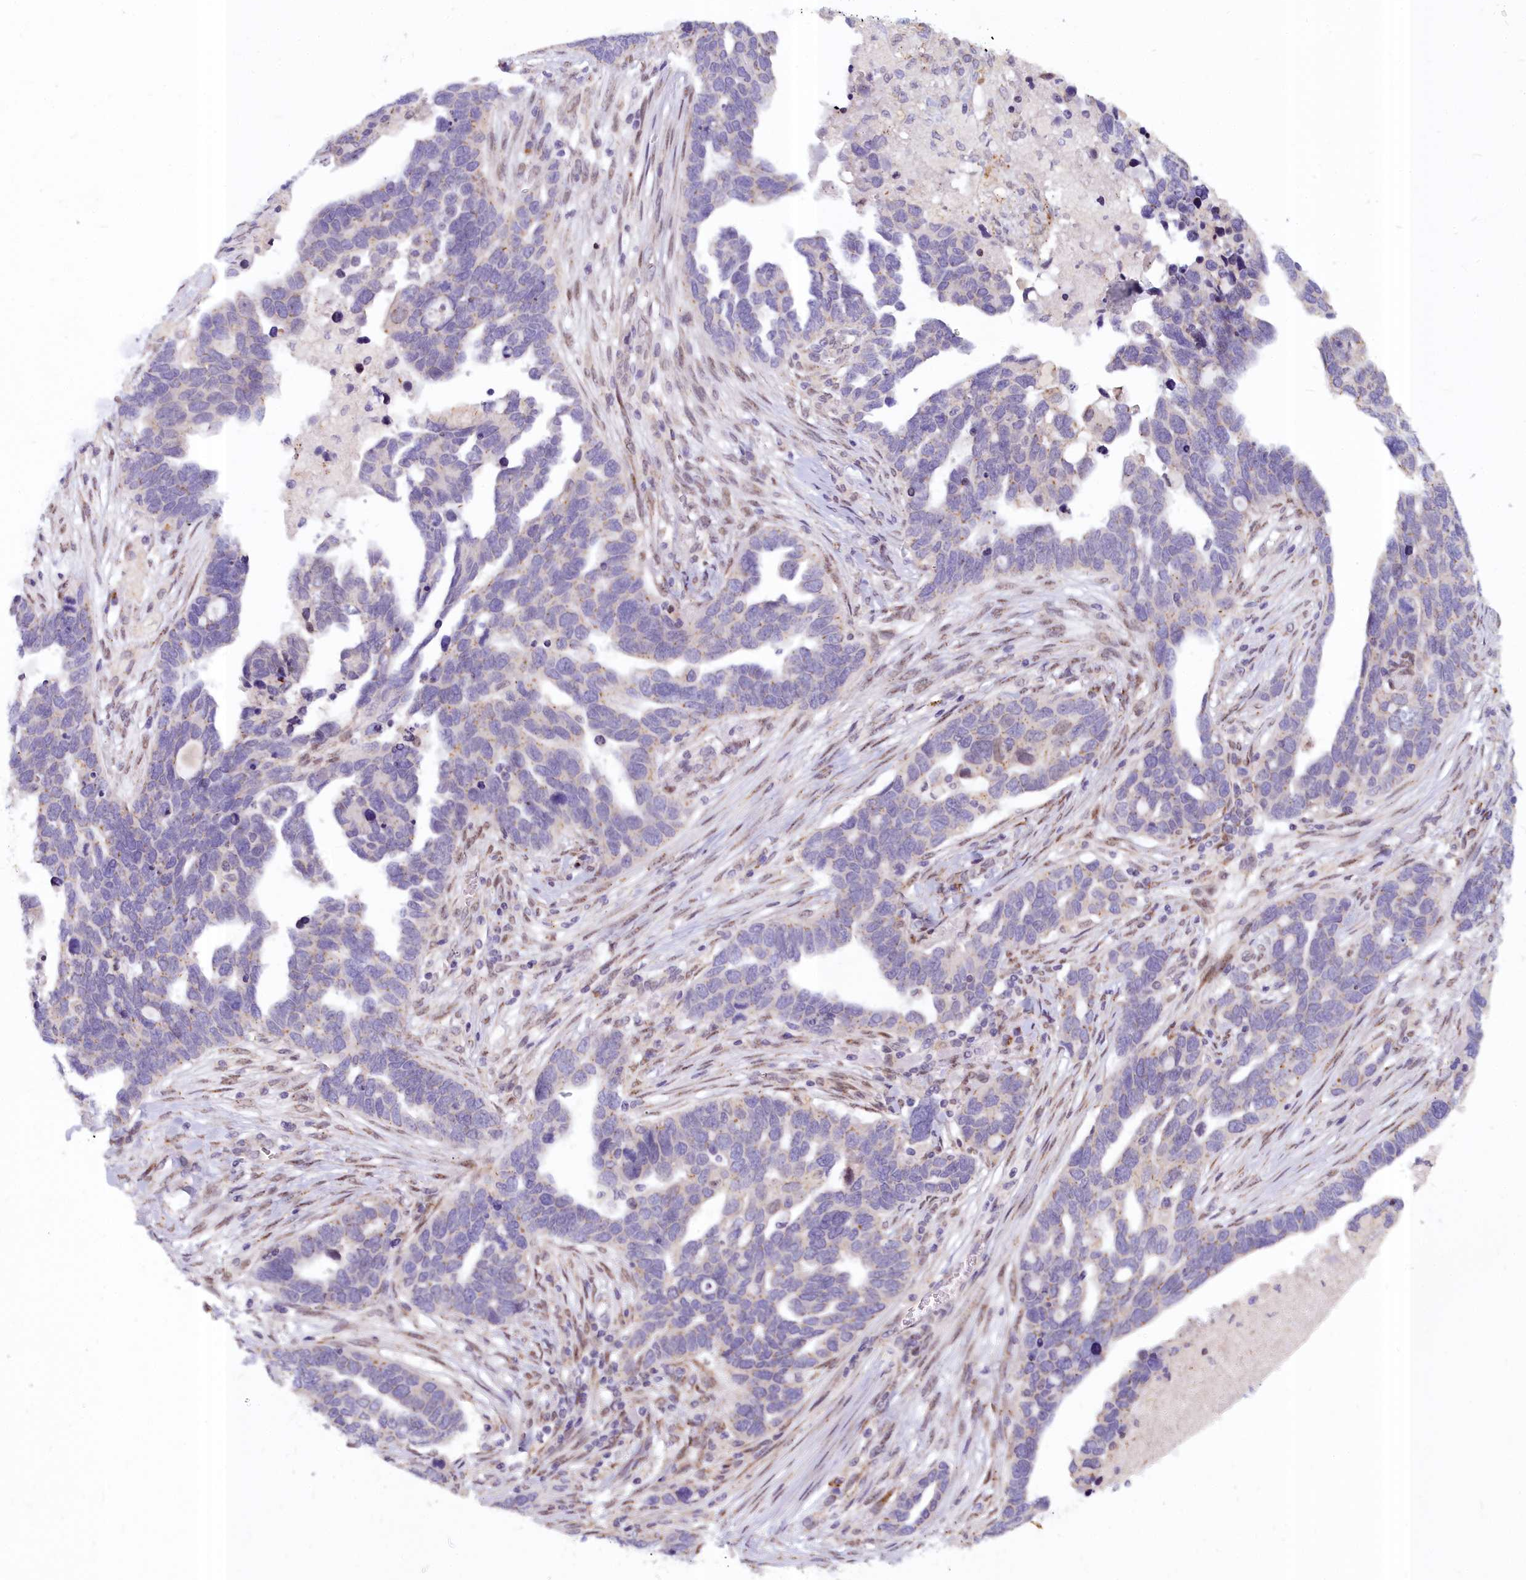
{"staining": {"intensity": "weak", "quantity": "<25%", "location": "cytoplasmic/membranous"}, "tissue": "ovarian cancer", "cell_type": "Tumor cells", "image_type": "cancer", "snomed": [{"axis": "morphology", "description": "Cystadenocarcinoma, serous, NOS"}, {"axis": "topography", "description": "Ovary"}], "caption": "Ovarian cancer (serous cystadenocarcinoma) was stained to show a protein in brown. There is no significant staining in tumor cells.", "gene": "WDPCP", "patient": {"sex": "female", "age": 54}}